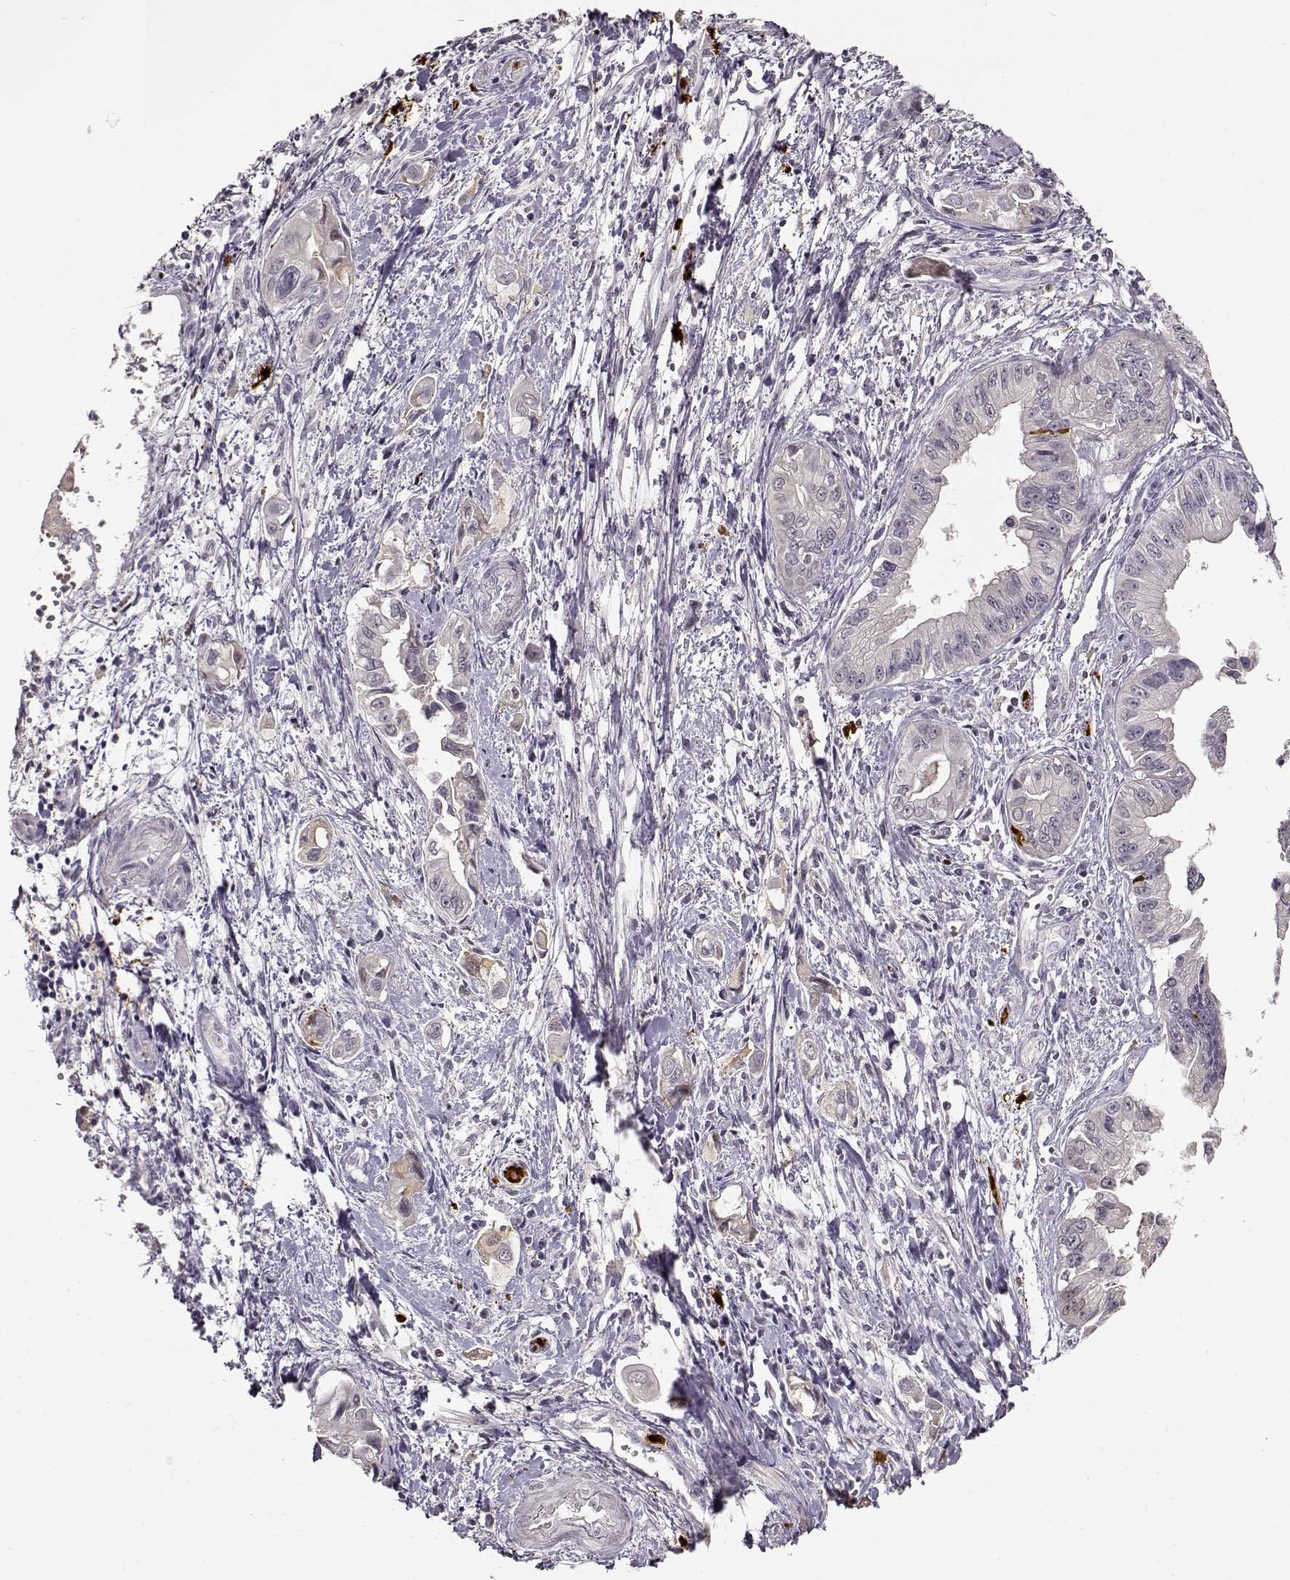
{"staining": {"intensity": "negative", "quantity": "none", "location": "none"}, "tissue": "pancreatic cancer", "cell_type": "Tumor cells", "image_type": "cancer", "snomed": [{"axis": "morphology", "description": "Adenocarcinoma, NOS"}, {"axis": "topography", "description": "Pancreas"}], "caption": "High power microscopy histopathology image of an IHC micrograph of pancreatic adenocarcinoma, revealing no significant staining in tumor cells.", "gene": "S100B", "patient": {"sex": "male", "age": 60}}